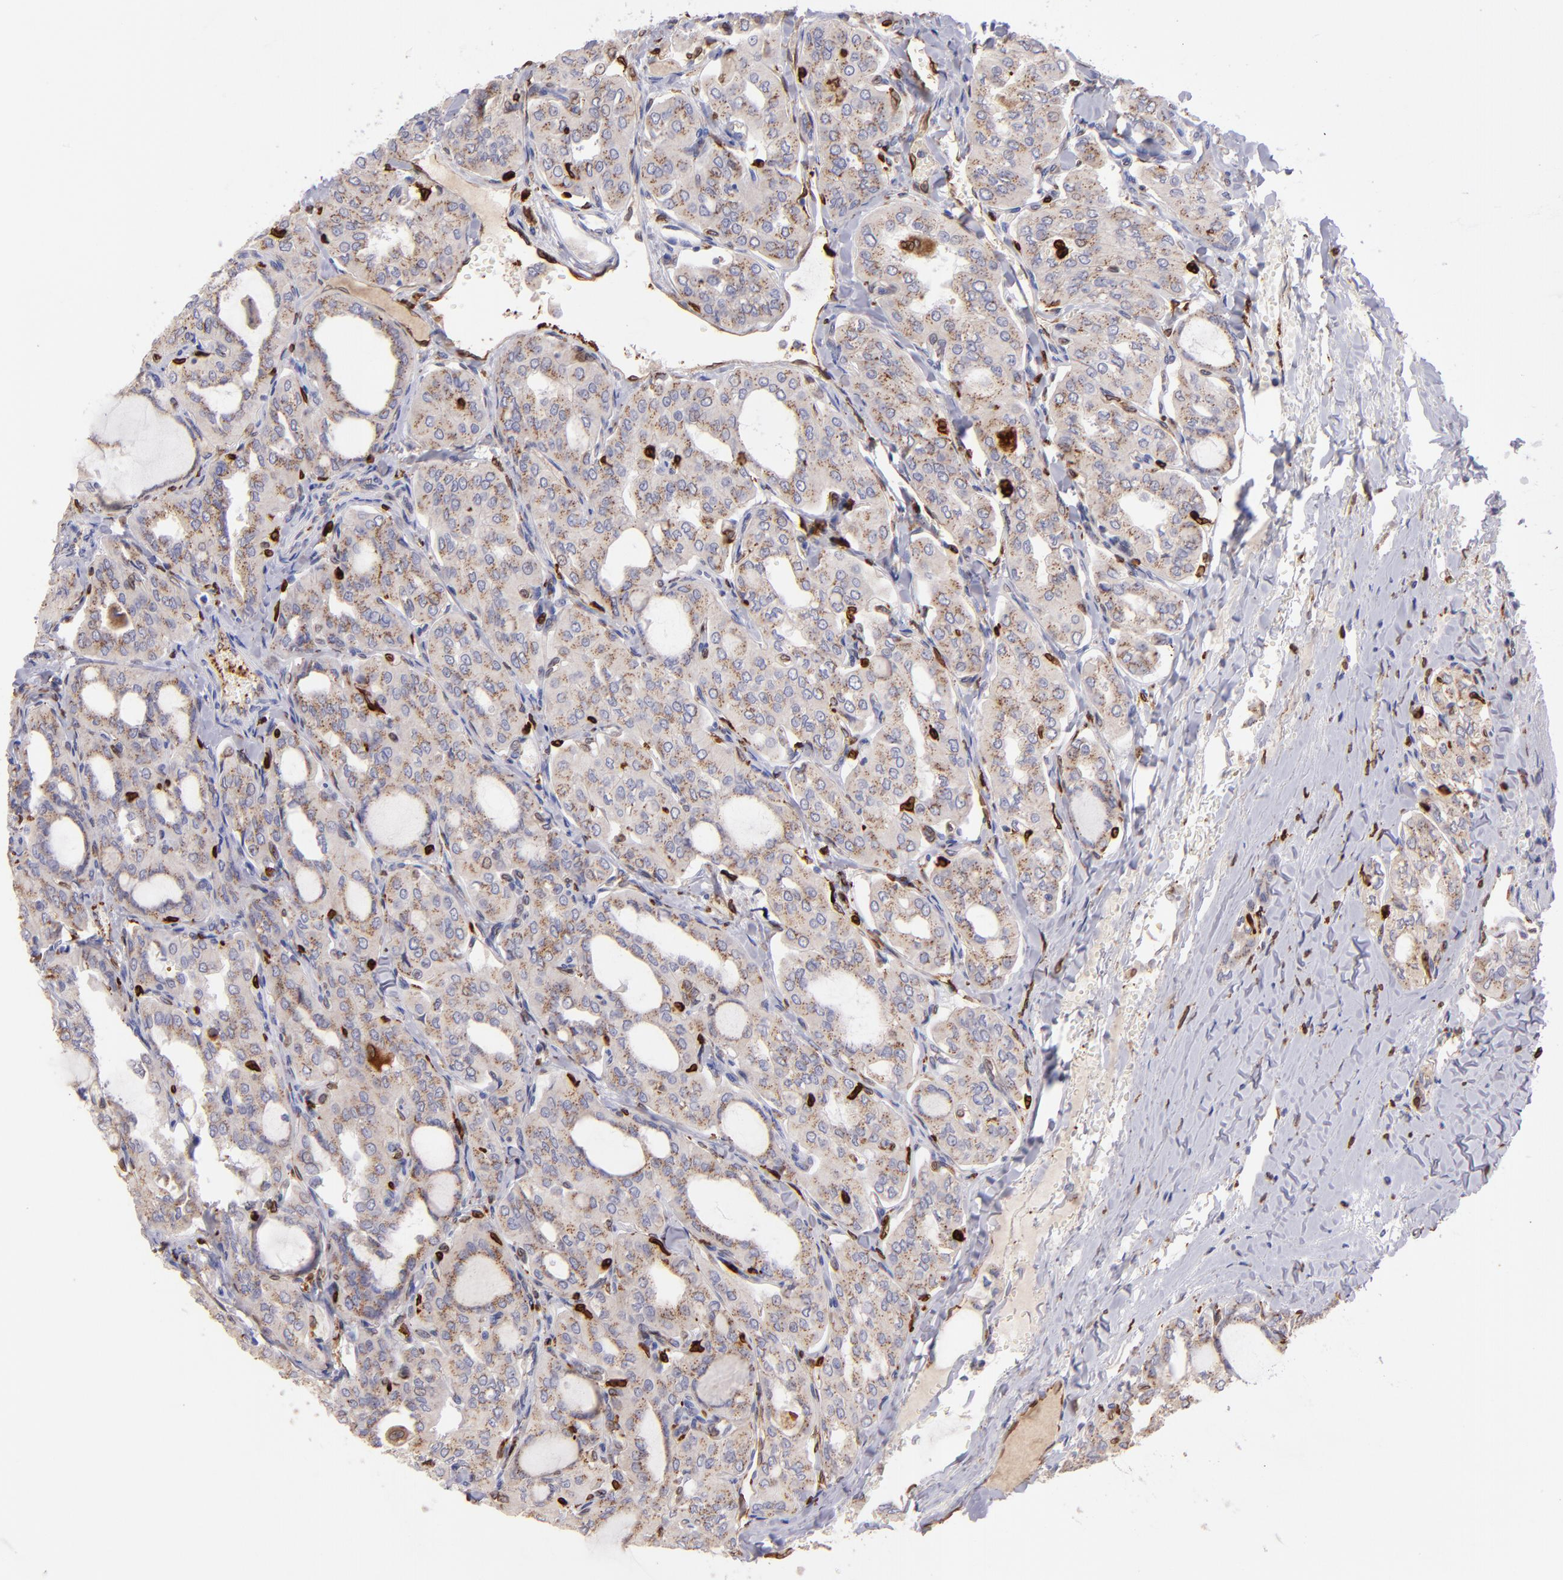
{"staining": {"intensity": "weak", "quantity": ">75%", "location": "cytoplasmic/membranous"}, "tissue": "thyroid cancer", "cell_type": "Tumor cells", "image_type": "cancer", "snomed": [{"axis": "morphology", "description": "Papillary adenocarcinoma, NOS"}, {"axis": "topography", "description": "Thyroid gland"}], "caption": "Brown immunohistochemical staining in thyroid papillary adenocarcinoma displays weak cytoplasmic/membranous expression in approximately >75% of tumor cells.", "gene": "PTGS1", "patient": {"sex": "male", "age": 20}}